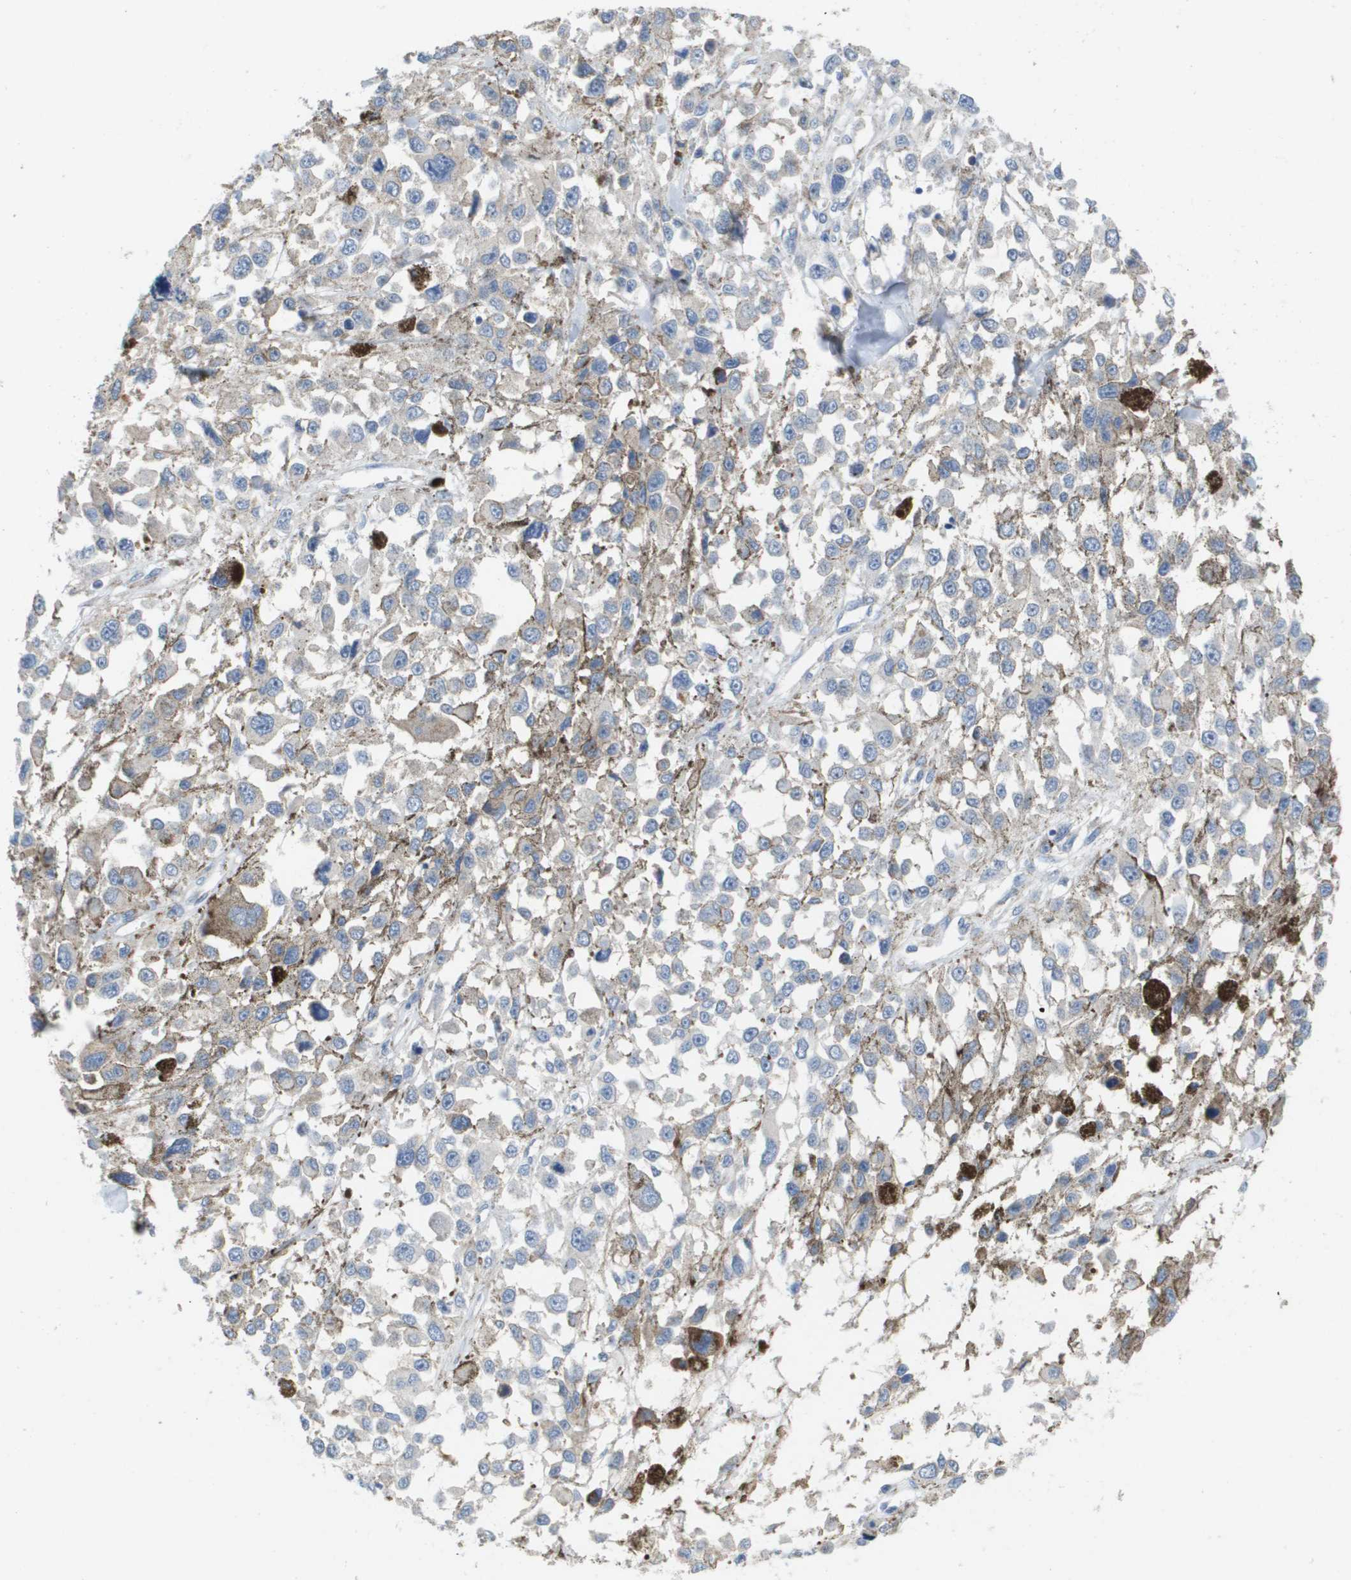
{"staining": {"intensity": "negative", "quantity": "none", "location": "none"}, "tissue": "melanoma", "cell_type": "Tumor cells", "image_type": "cancer", "snomed": [{"axis": "morphology", "description": "Malignant melanoma, Metastatic site"}, {"axis": "topography", "description": "Lymph node"}], "caption": "IHC photomicrograph of human malignant melanoma (metastatic site) stained for a protein (brown), which displays no expression in tumor cells.", "gene": "CD3G", "patient": {"sex": "male", "age": 59}}